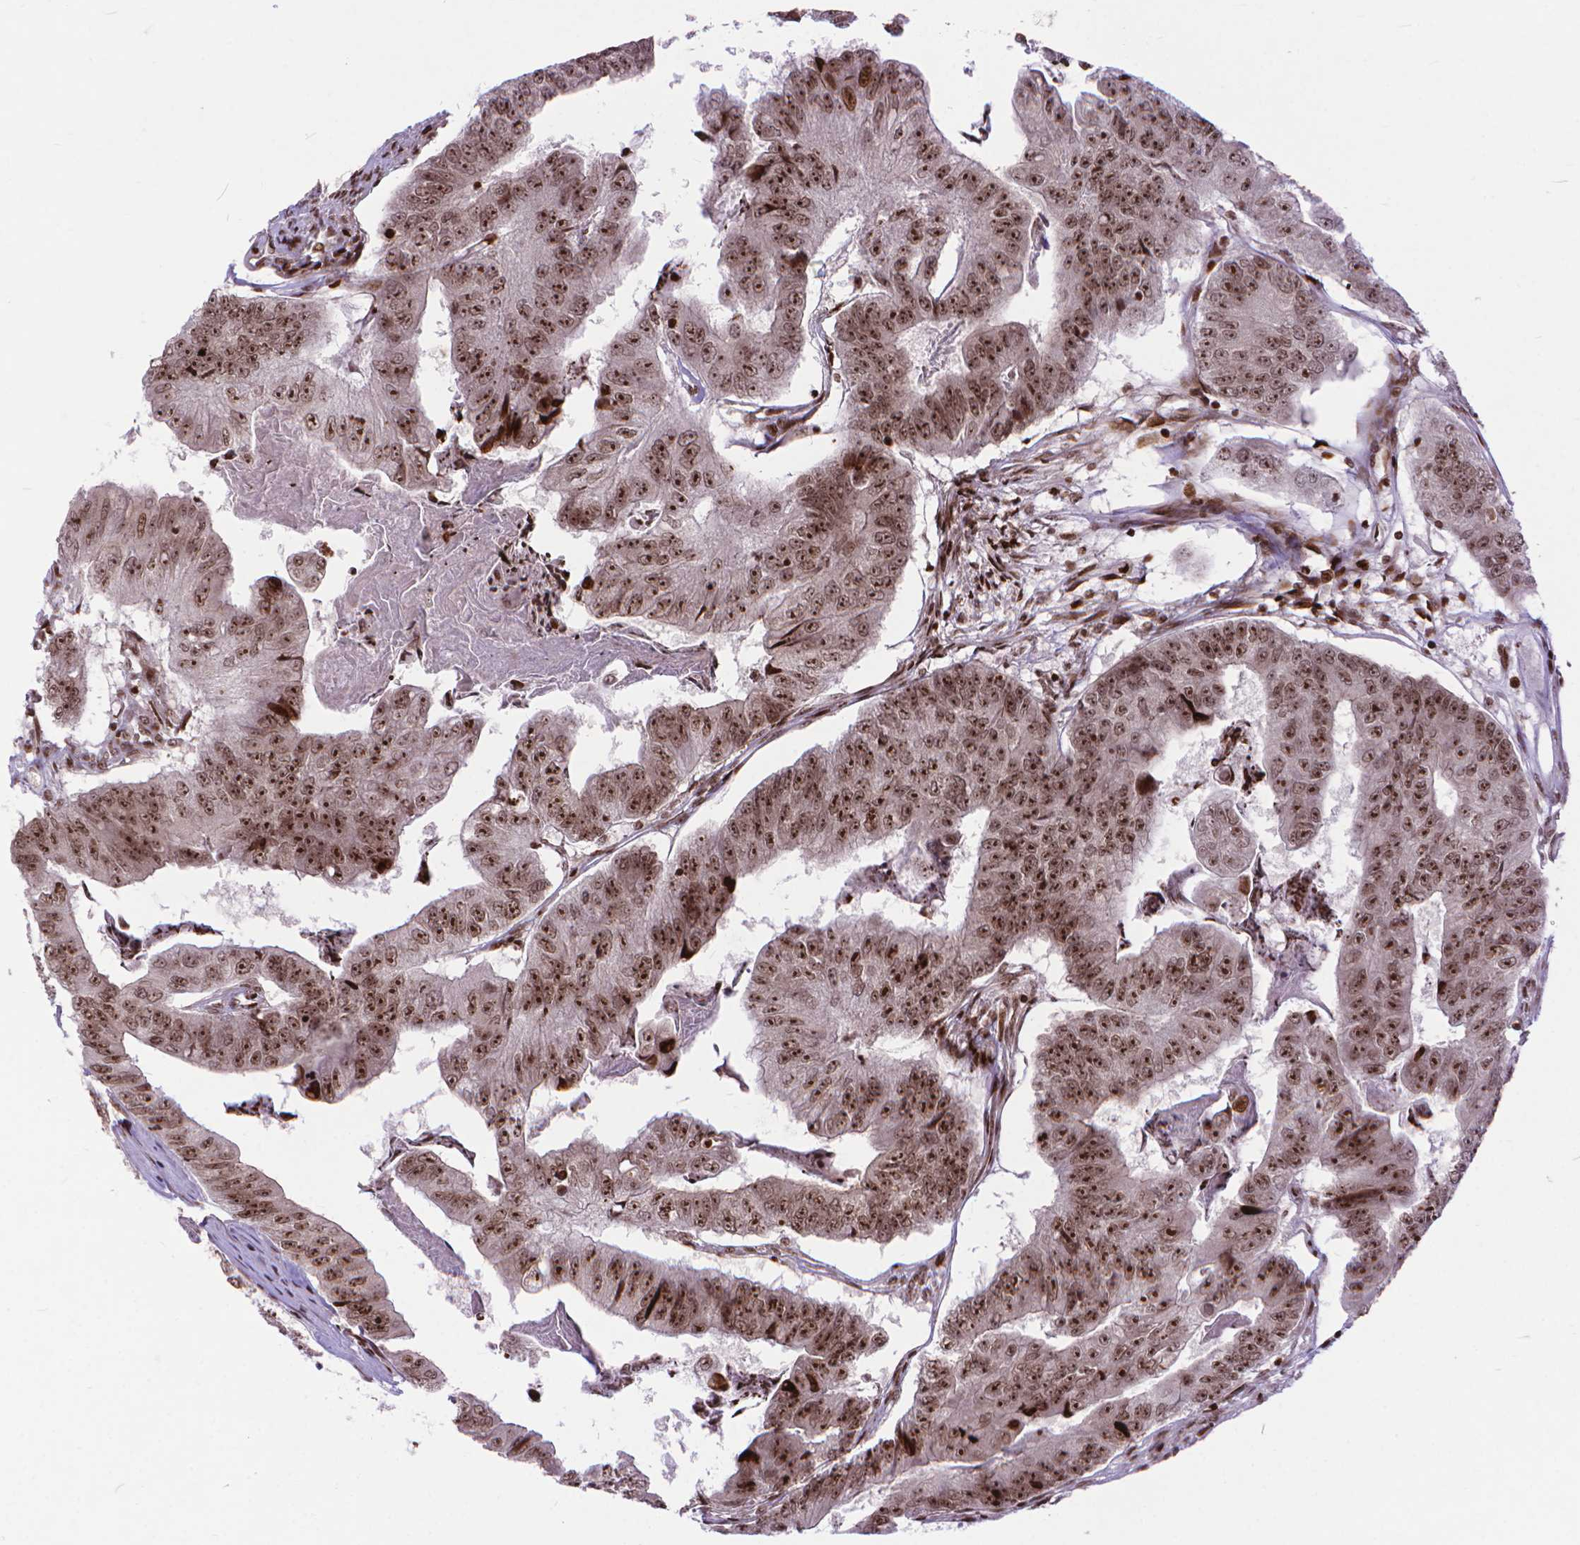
{"staining": {"intensity": "moderate", "quantity": ">75%", "location": "nuclear"}, "tissue": "colorectal cancer", "cell_type": "Tumor cells", "image_type": "cancer", "snomed": [{"axis": "morphology", "description": "Adenocarcinoma, NOS"}, {"axis": "topography", "description": "Colon"}], "caption": "High-power microscopy captured an IHC image of adenocarcinoma (colorectal), revealing moderate nuclear staining in approximately >75% of tumor cells.", "gene": "AMER1", "patient": {"sex": "female", "age": 67}}